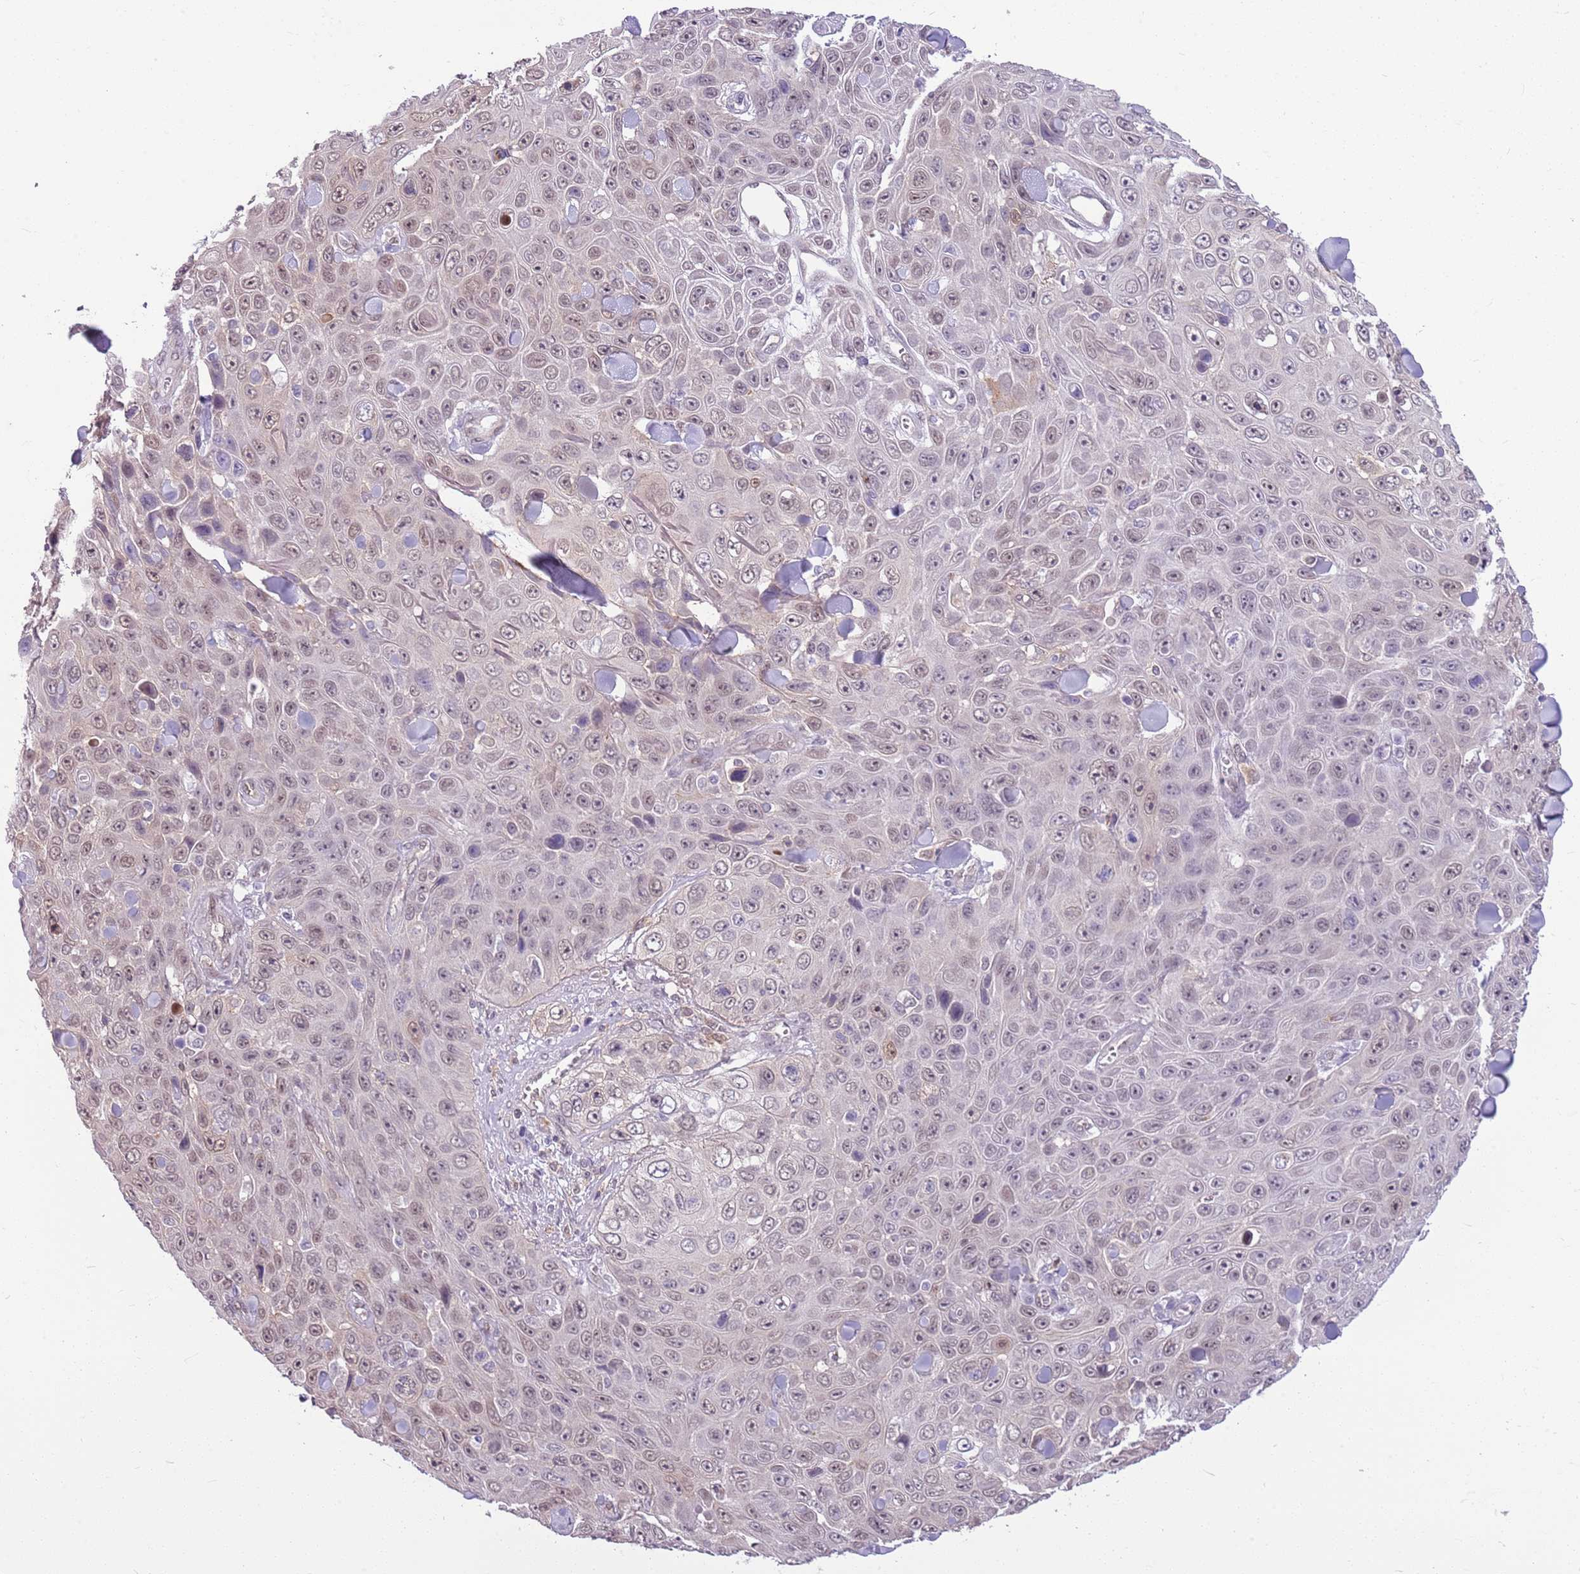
{"staining": {"intensity": "weak", "quantity": "25%-75%", "location": "nuclear"}, "tissue": "skin cancer", "cell_type": "Tumor cells", "image_type": "cancer", "snomed": [{"axis": "morphology", "description": "Squamous cell carcinoma, NOS"}, {"axis": "topography", "description": "Skin"}], "caption": "About 25%-75% of tumor cells in skin squamous cell carcinoma reveal weak nuclear protein positivity as visualized by brown immunohistochemical staining.", "gene": "DHX32", "patient": {"sex": "male", "age": 82}}